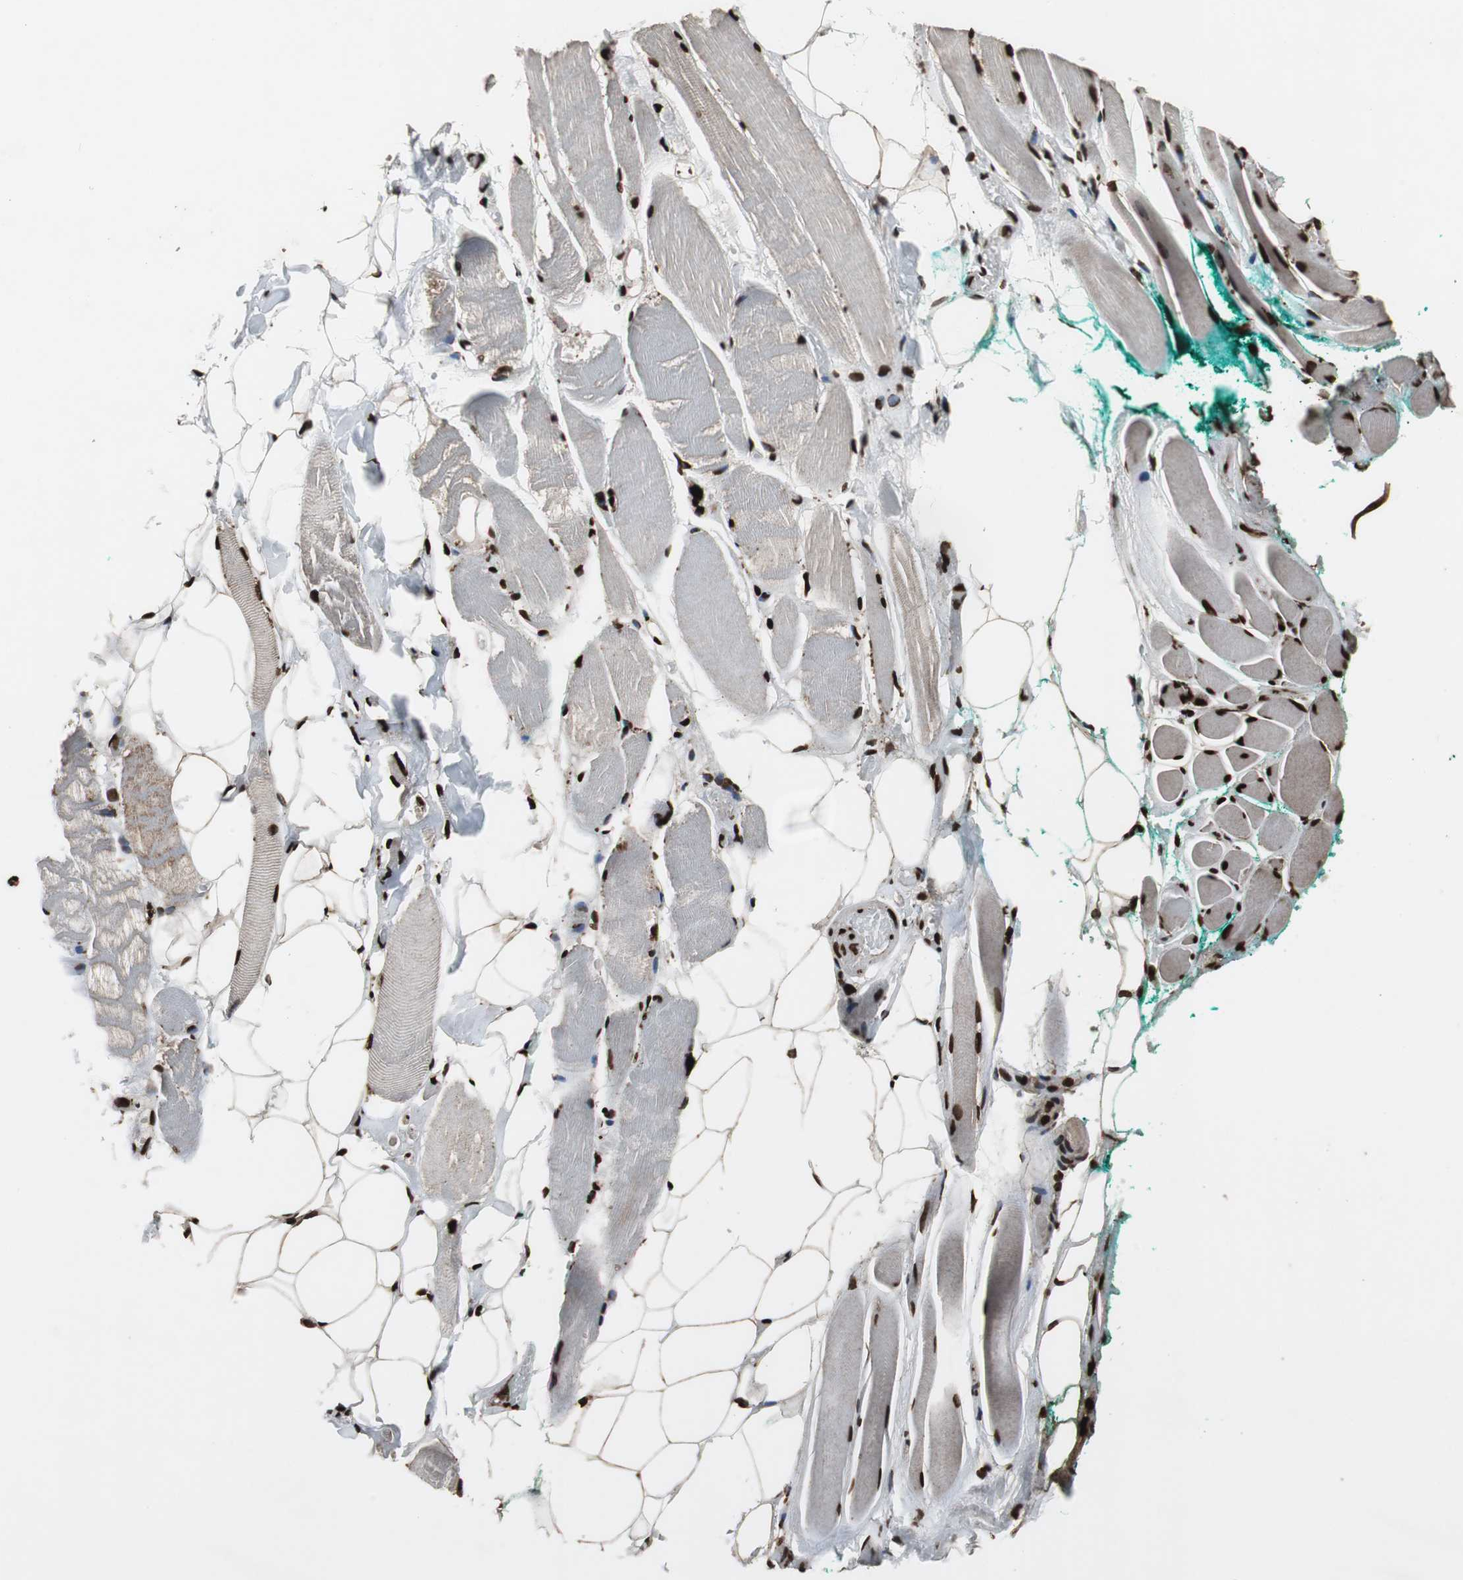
{"staining": {"intensity": "strong", "quantity": ">75%", "location": "nuclear"}, "tissue": "skeletal muscle", "cell_type": "Myocytes", "image_type": "normal", "snomed": [{"axis": "morphology", "description": "Normal tissue, NOS"}, {"axis": "topography", "description": "Skeletal muscle"}, {"axis": "topography", "description": "Peripheral nerve tissue"}], "caption": "Protein expression analysis of normal skeletal muscle displays strong nuclear expression in about >75% of myocytes.", "gene": "LMNA", "patient": {"sex": "female", "age": 84}}